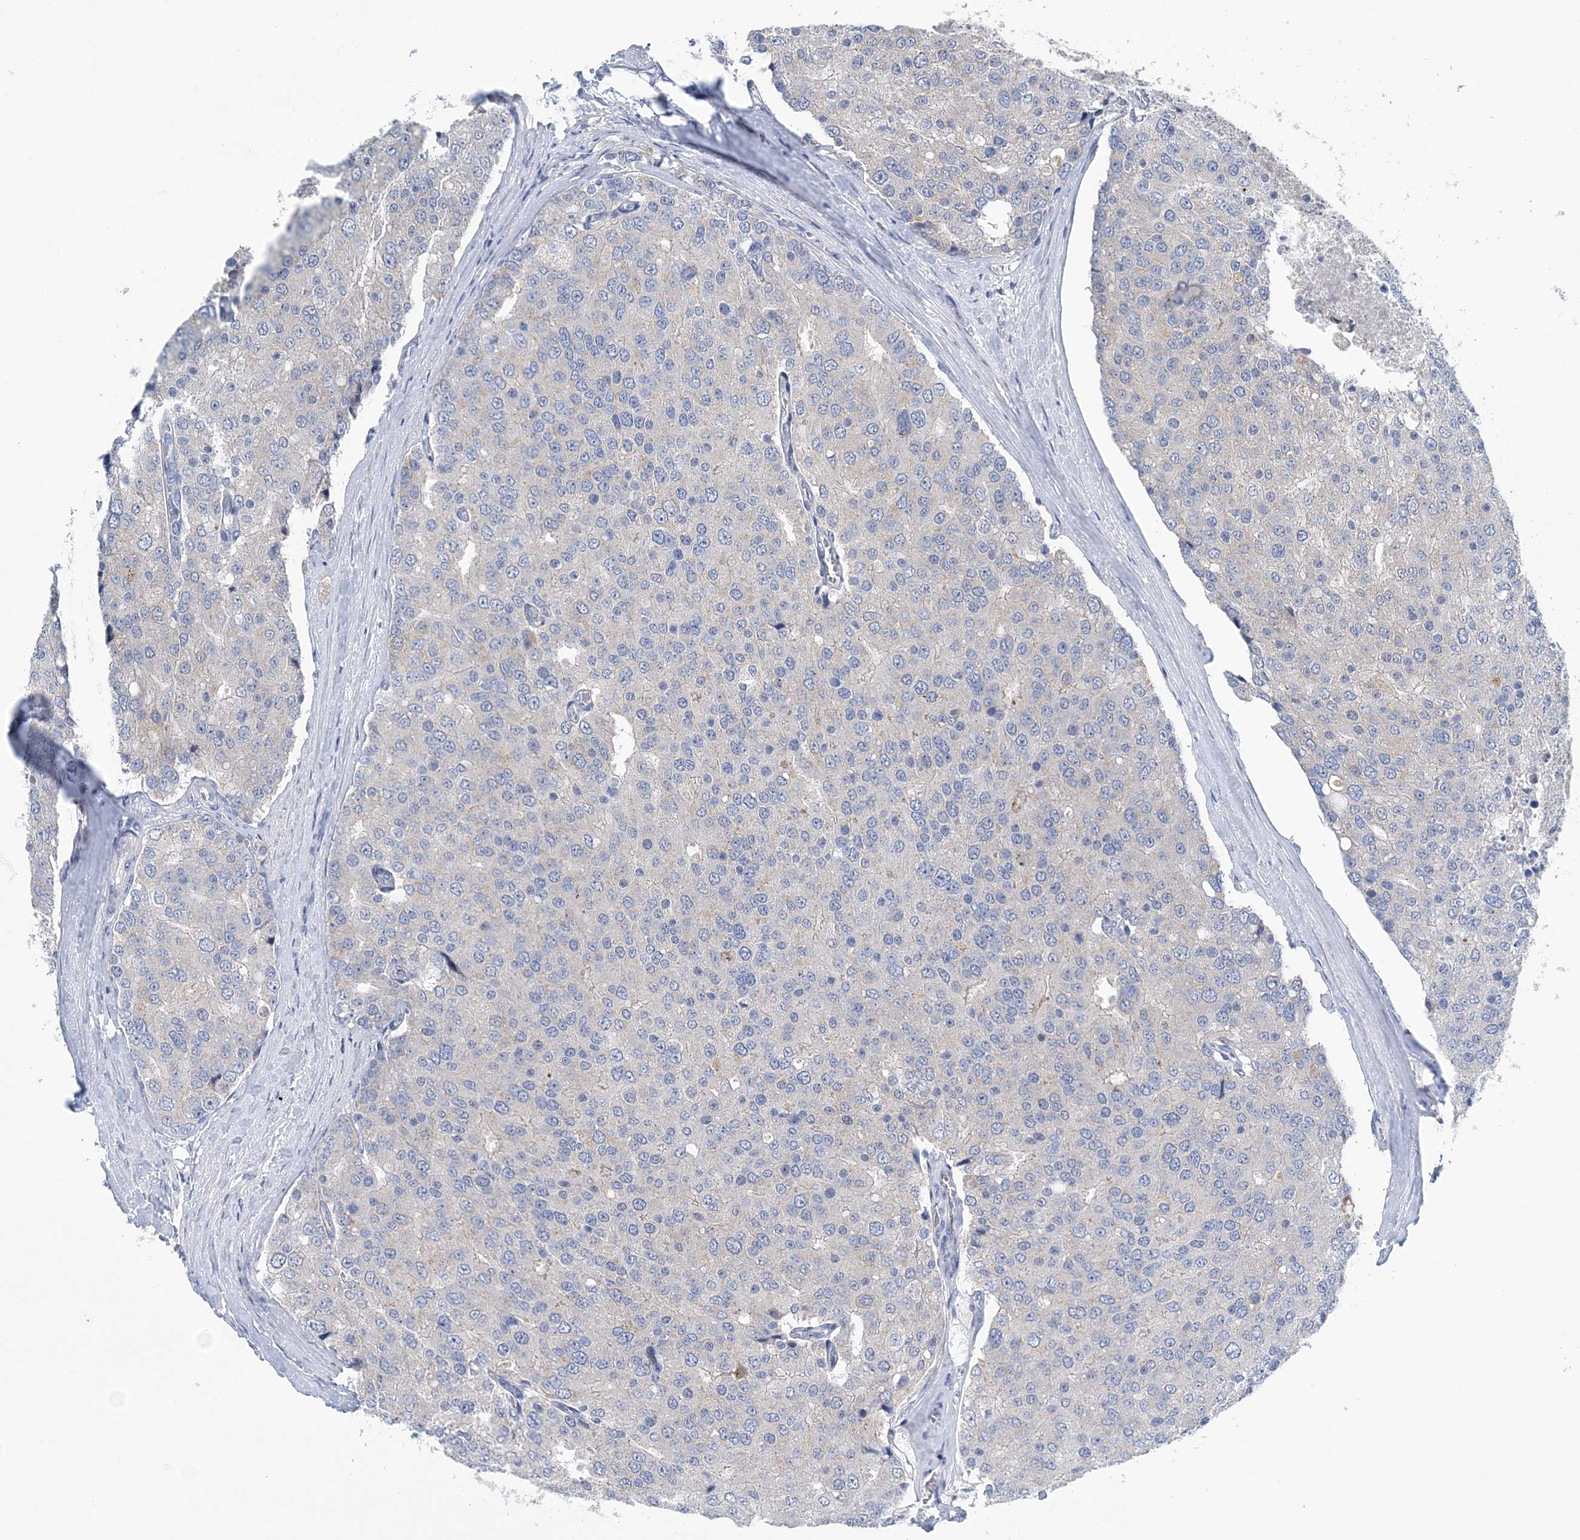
{"staining": {"intensity": "negative", "quantity": "none", "location": "none"}, "tissue": "prostate cancer", "cell_type": "Tumor cells", "image_type": "cancer", "snomed": [{"axis": "morphology", "description": "Adenocarcinoma, High grade"}, {"axis": "topography", "description": "Prostate"}], "caption": "This is an immunohistochemistry micrograph of adenocarcinoma (high-grade) (prostate). There is no positivity in tumor cells.", "gene": "COPE", "patient": {"sex": "male", "age": 50}}